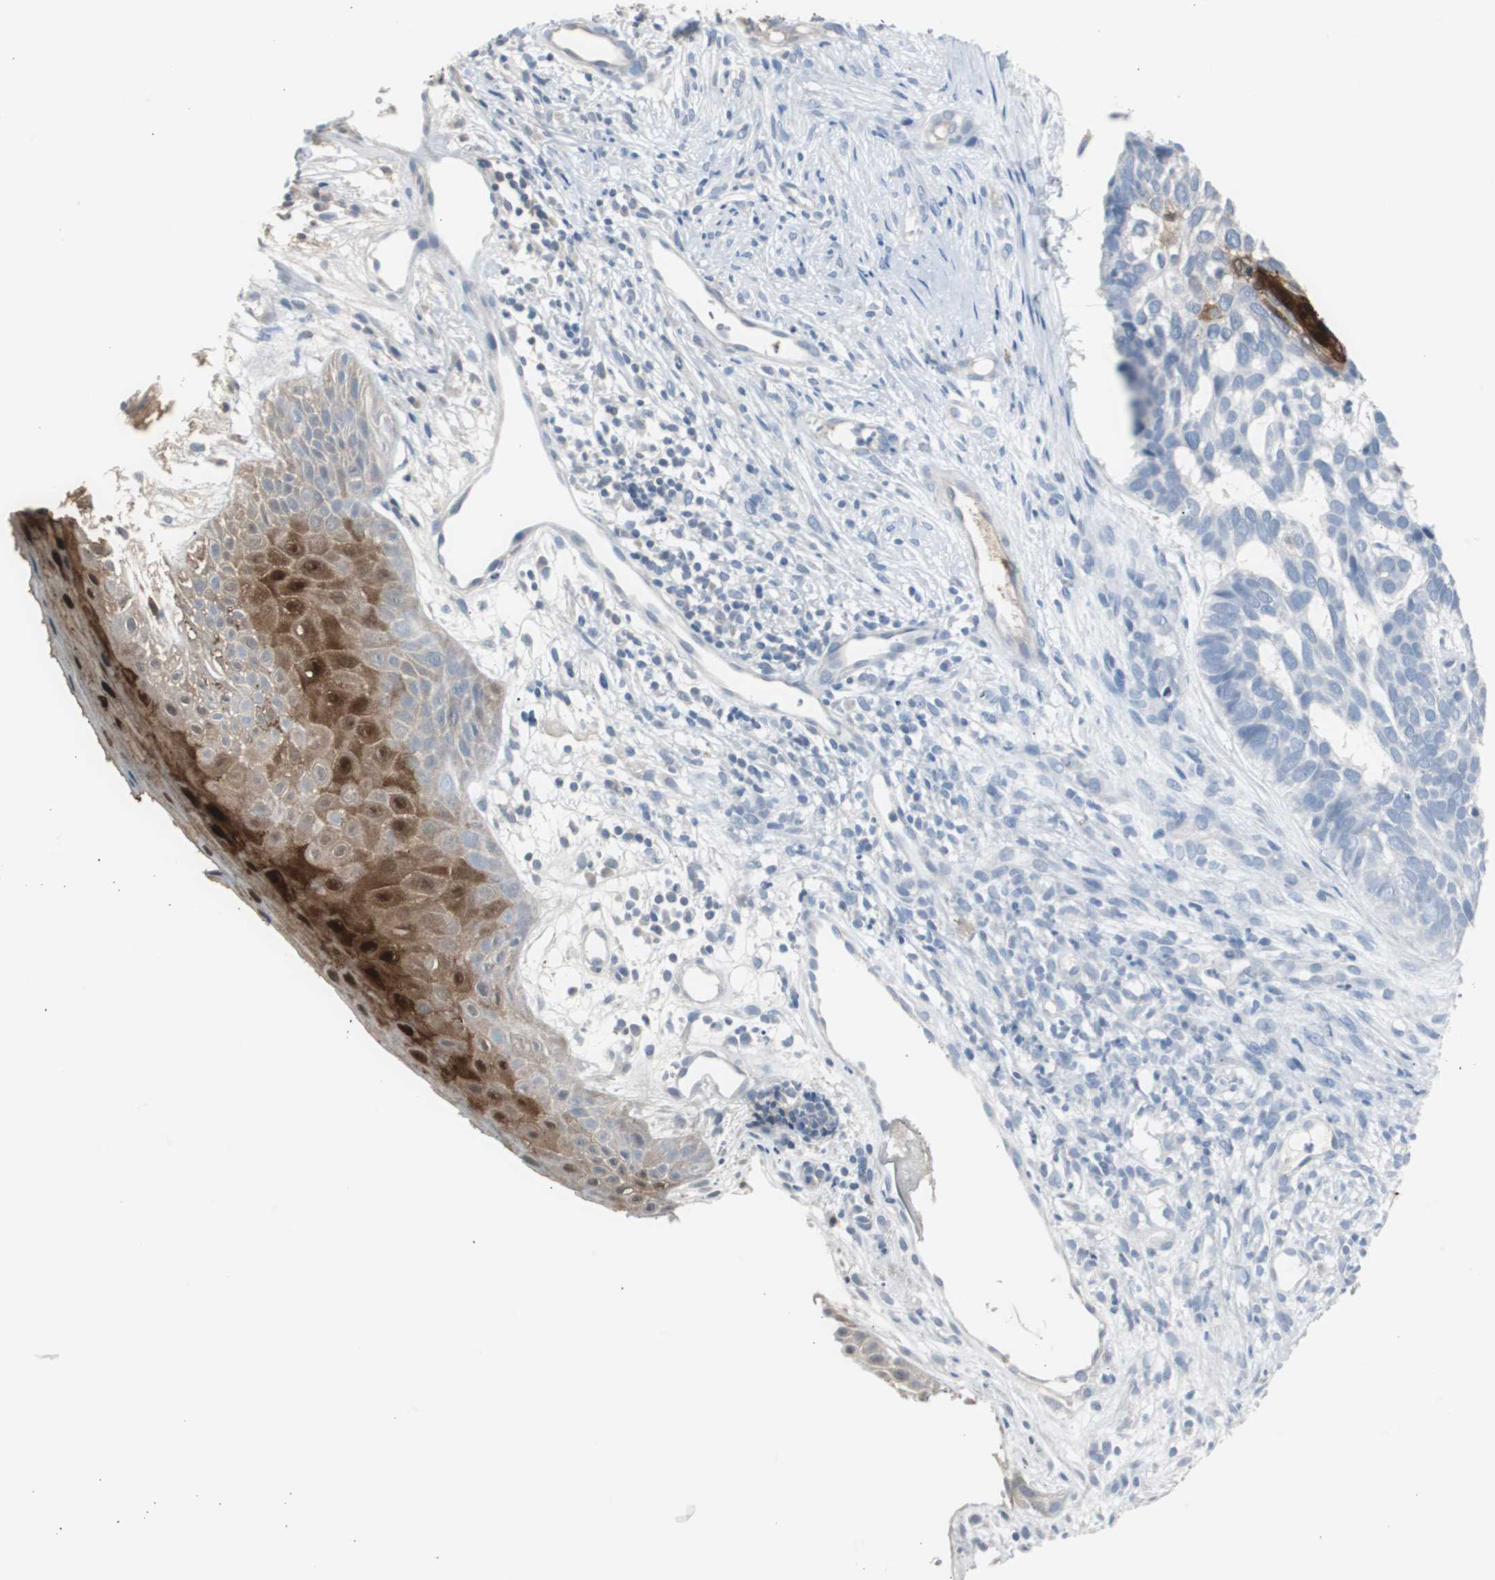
{"staining": {"intensity": "strong", "quantity": "<25%", "location": "cytoplasmic/membranous,nuclear"}, "tissue": "skin cancer", "cell_type": "Tumor cells", "image_type": "cancer", "snomed": [{"axis": "morphology", "description": "Basal cell carcinoma"}, {"axis": "topography", "description": "Skin"}], "caption": "High-power microscopy captured an immunohistochemistry (IHC) histopathology image of skin cancer, revealing strong cytoplasmic/membranous and nuclear positivity in approximately <25% of tumor cells.", "gene": "S100A7", "patient": {"sex": "male", "age": 87}}